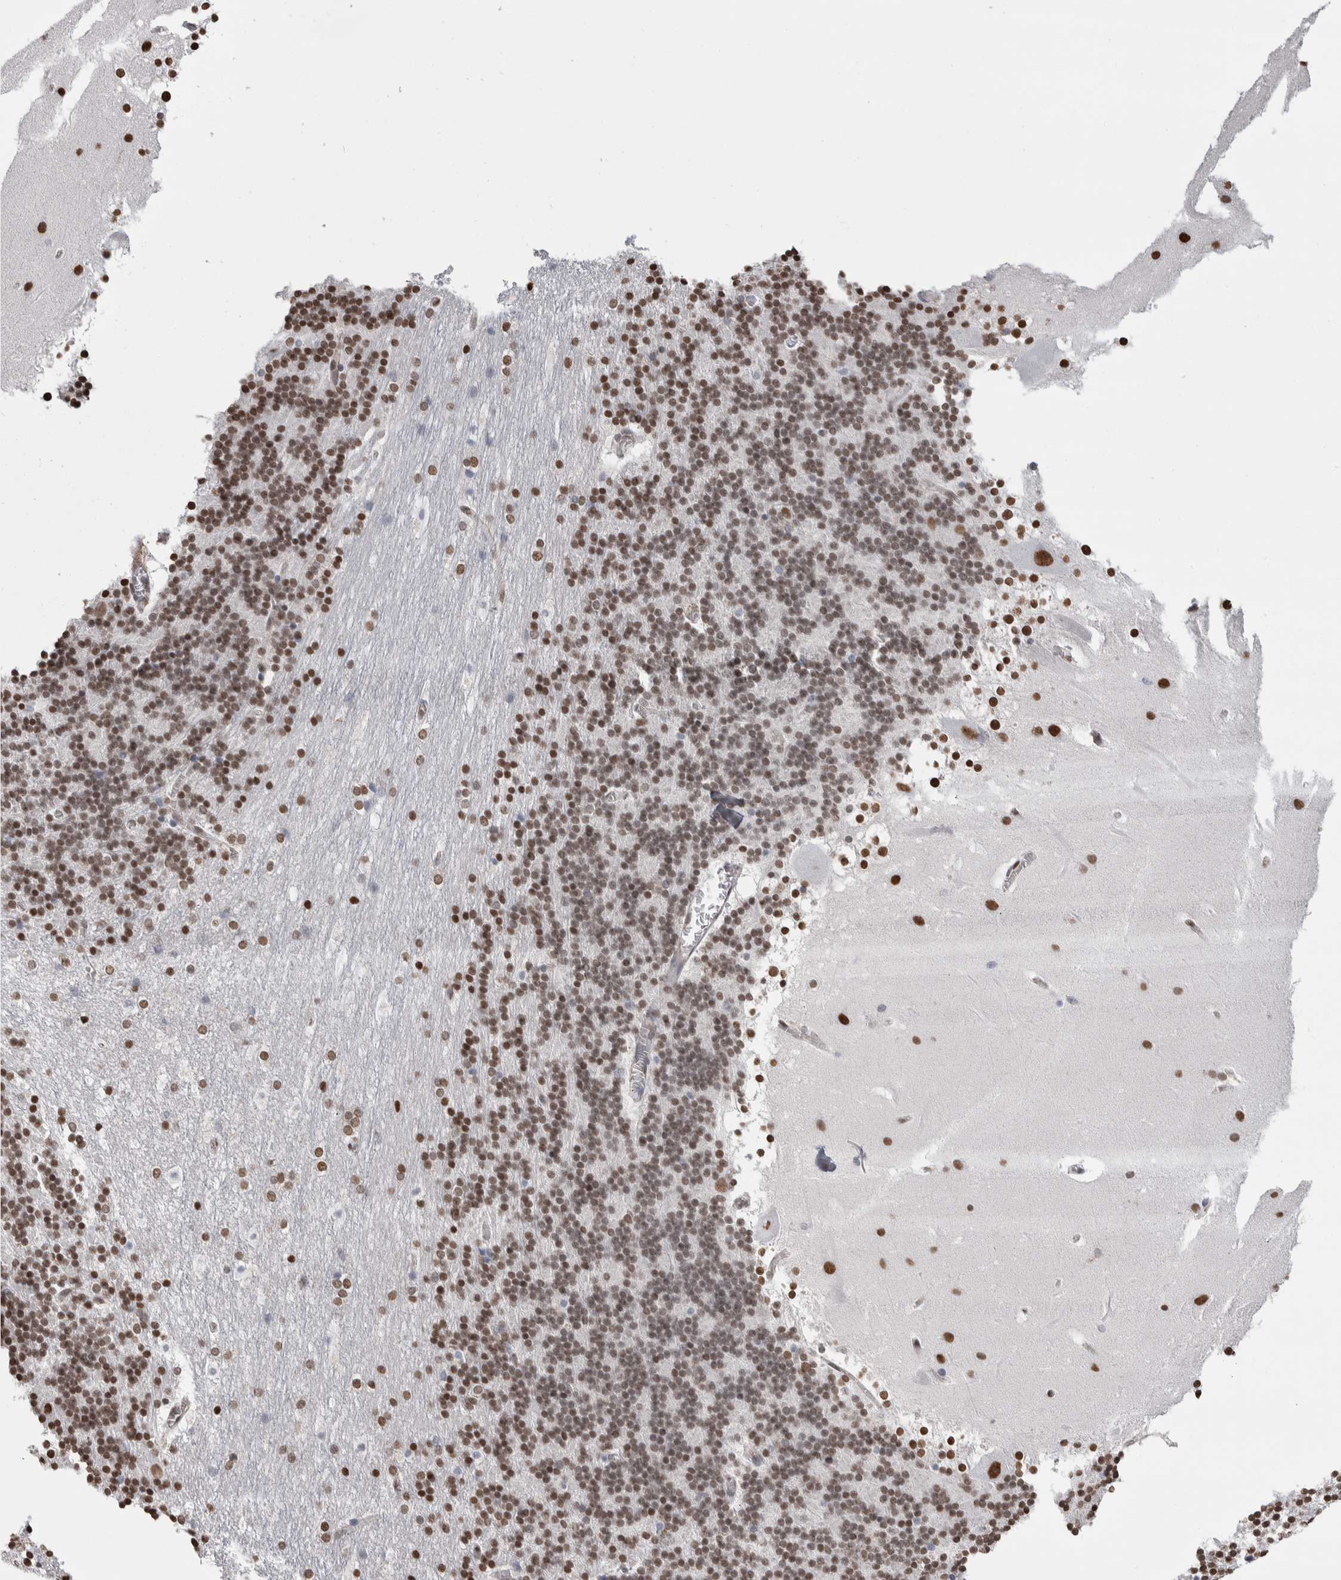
{"staining": {"intensity": "moderate", "quantity": "25%-75%", "location": "nuclear"}, "tissue": "cerebellum", "cell_type": "Cells in granular layer", "image_type": "normal", "snomed": [{"axis": "morphology", "description": "Normal tissue, NOS"}, {"axis": "topography", "description": "Cerebellum"}], "caption": "This photomicrograph demonstrates immunohistochemistry staining of unremarkable cerebellum, with medium moderate nuclear expression in approximately 25%-75% of cells in granular layer.", "gene": "ZBTB49", "patient": {"sex": "female", "age": 19}}